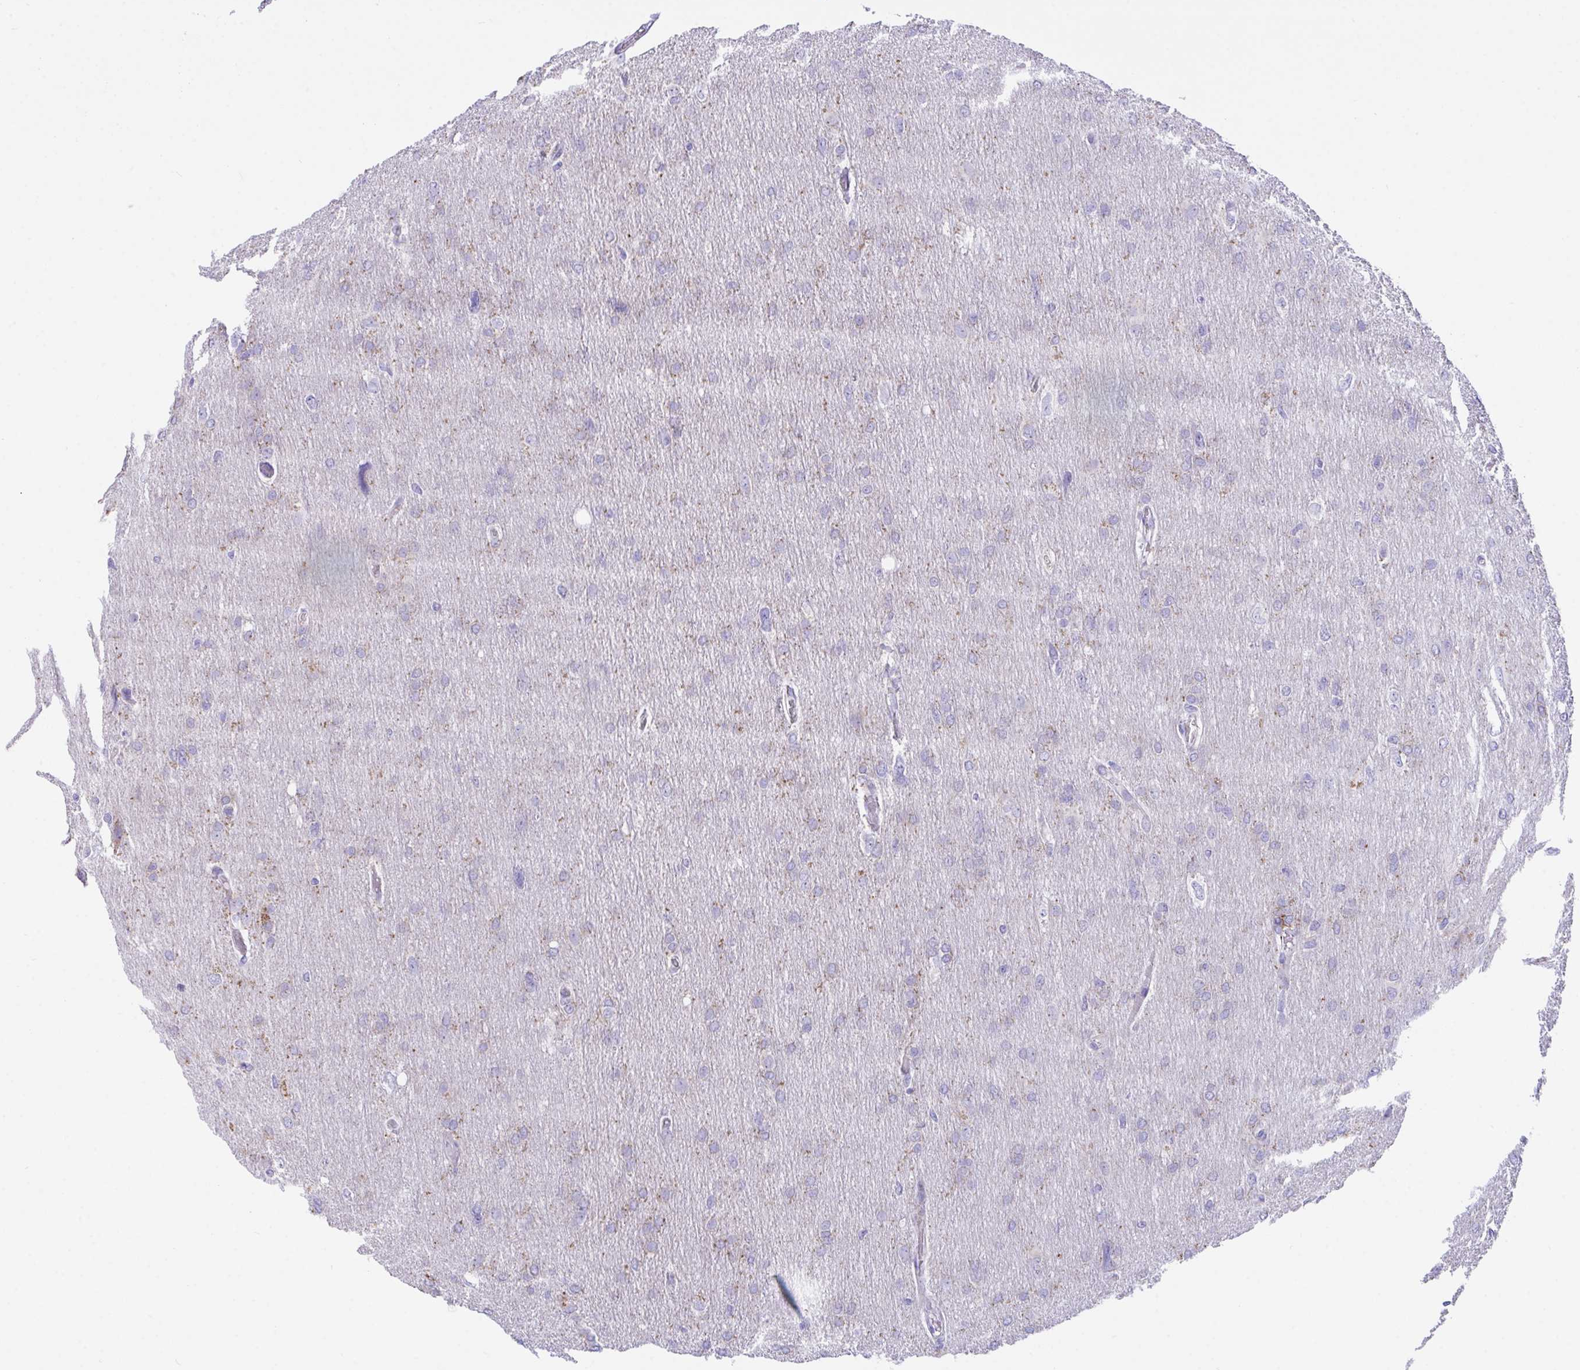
{"staining": {"intensity": "weak", "quantity": "<25%", "location": "cytoplasmic/membranous"}, "tissue": "glioma", "cell_type": "Tumor cells", "image_type": "cancer", "snomed": [{"axis": "morphology", "description": "Glioma, malignant, High grade"}, {"axis": "topography", "description": "Brain"}], "caption": "The IHC micrograph has no significant positivity in tumor cells of high-grade glioma (malignant) tissue.", "gene": "TMEM106B", "patient": {"sex": "male", "age": 53}}